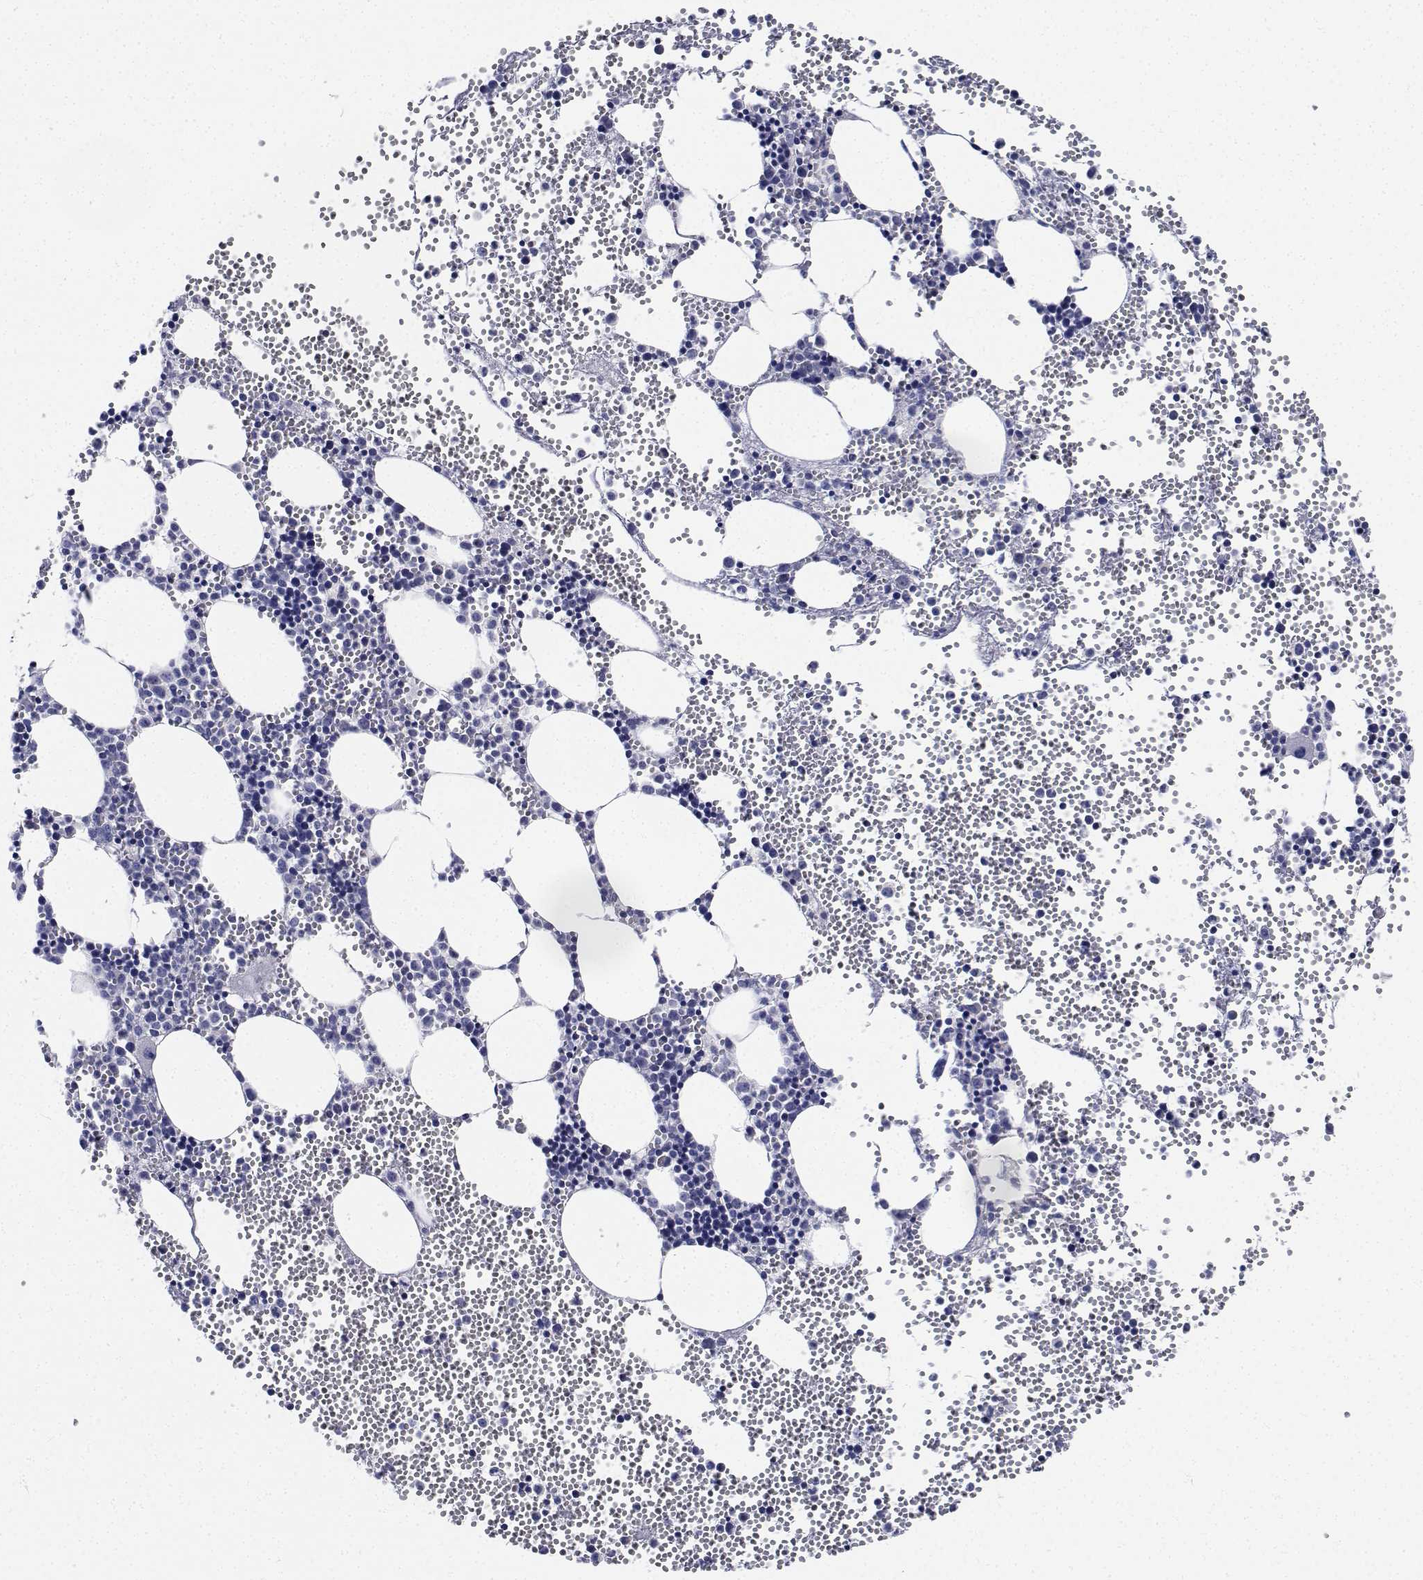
{"staining": {"intensity": "negative", "quantity": "none", "location": "none"}, "tissue": "bone marrow", "cell_type": "Hematopoietic cells", "image_type": "normal", "snomed": [{"axis": "morphology", "description": "Normal tissue, NOS"}, {"axis": "topography", "description": "Bone marrow"}], "caption": "IHC micrograph of unremarkable bone marrow: human bone marrow stained with DAB (3,3'-diaminobenzidine) exhibits no significant protein positivity in hematopoietic cells.", "gene": "CDHR3", "patient": {"sex": "male", "age": 89}}